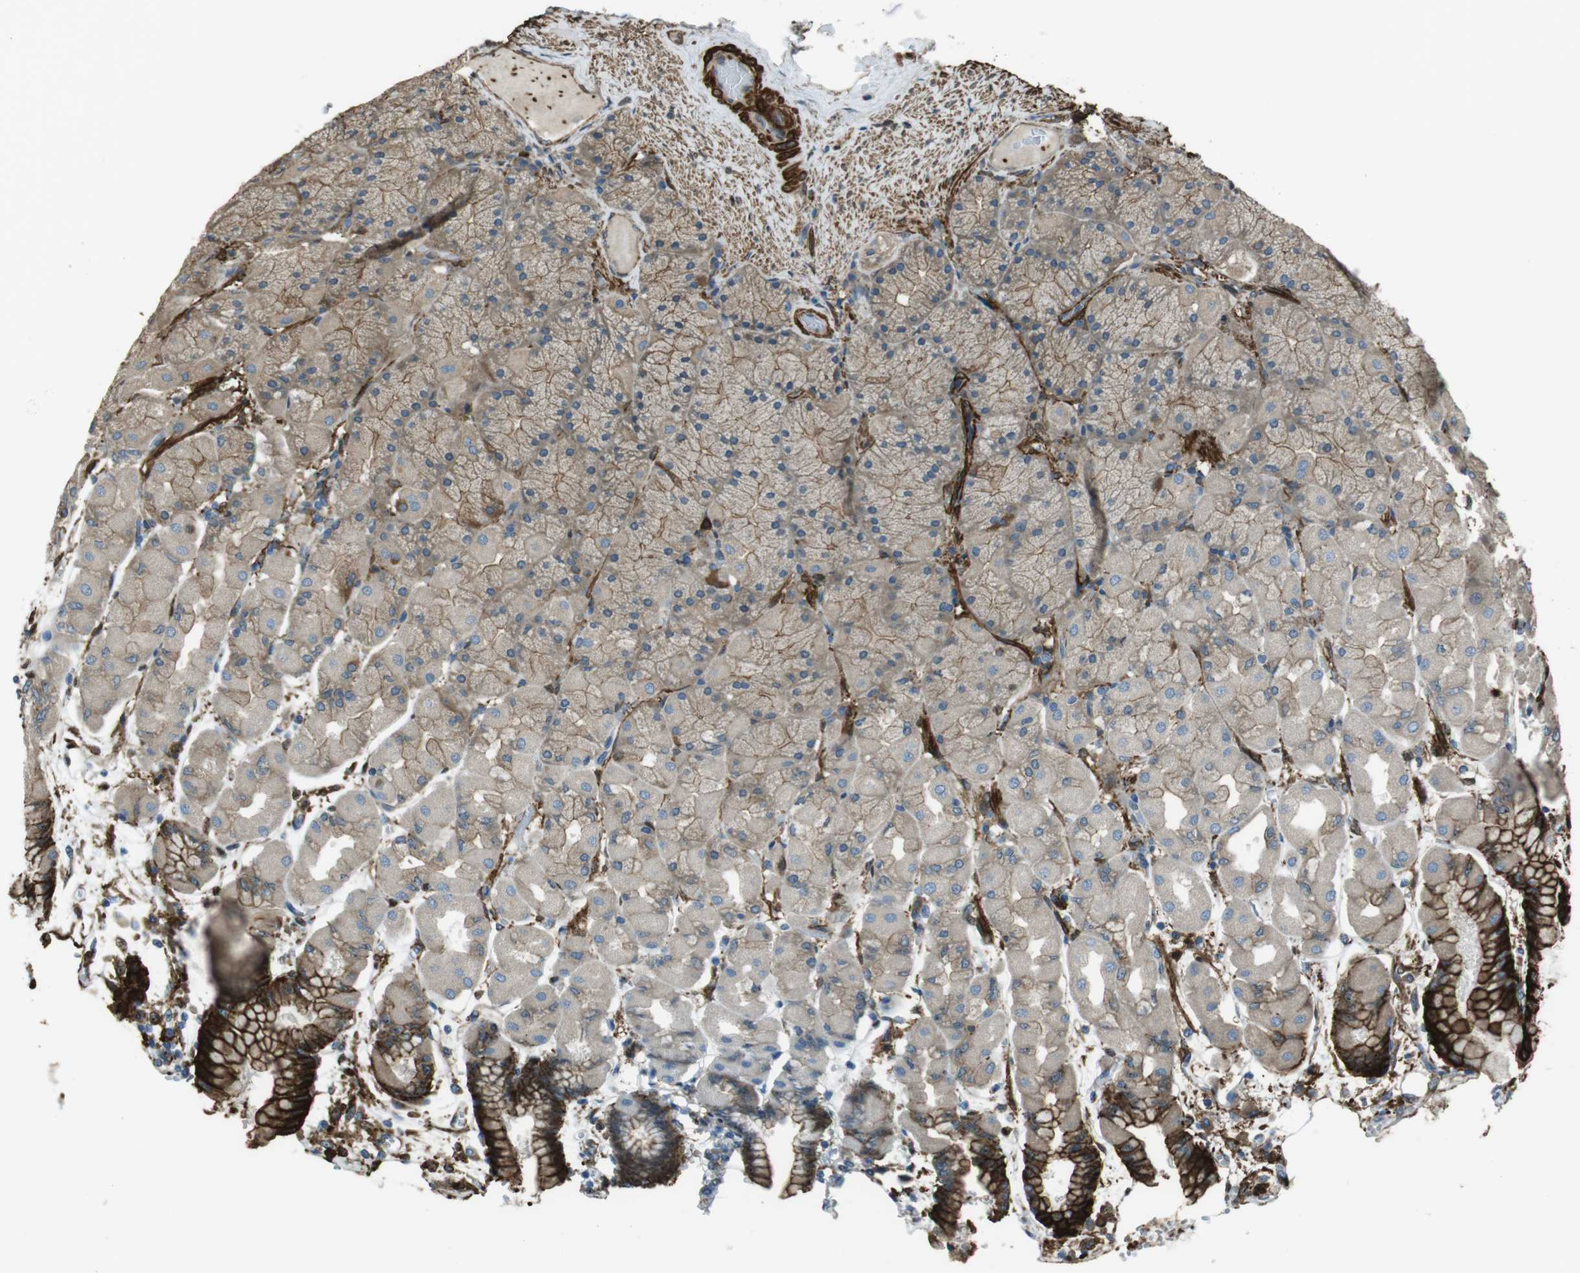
{"staining": {"intensity": "strong", "quantity": "25%-75%", "location": "cytoplasmic/membranous"}, "tissue": "stomach", "cell_type": "Glandular cells", "image_type": "normal", "snomed": [{"axis": "morphology", "description": "Normal tissue, NOS"}, {"axis": "topography", "description": "Stomach, upper"}], "caption": "The photomicrograph displays immunohistochemical staining of benign stomach. There is strong cytoplasmic/membranous staining is seen in about 25%-75% of glandular cells. (DAB (3,3'-diaminobenzidine) IHC with brightfield microscopy, high magnification).", "gene": "SFT2D1", "patient": {"sex": "female", "age": 56}}